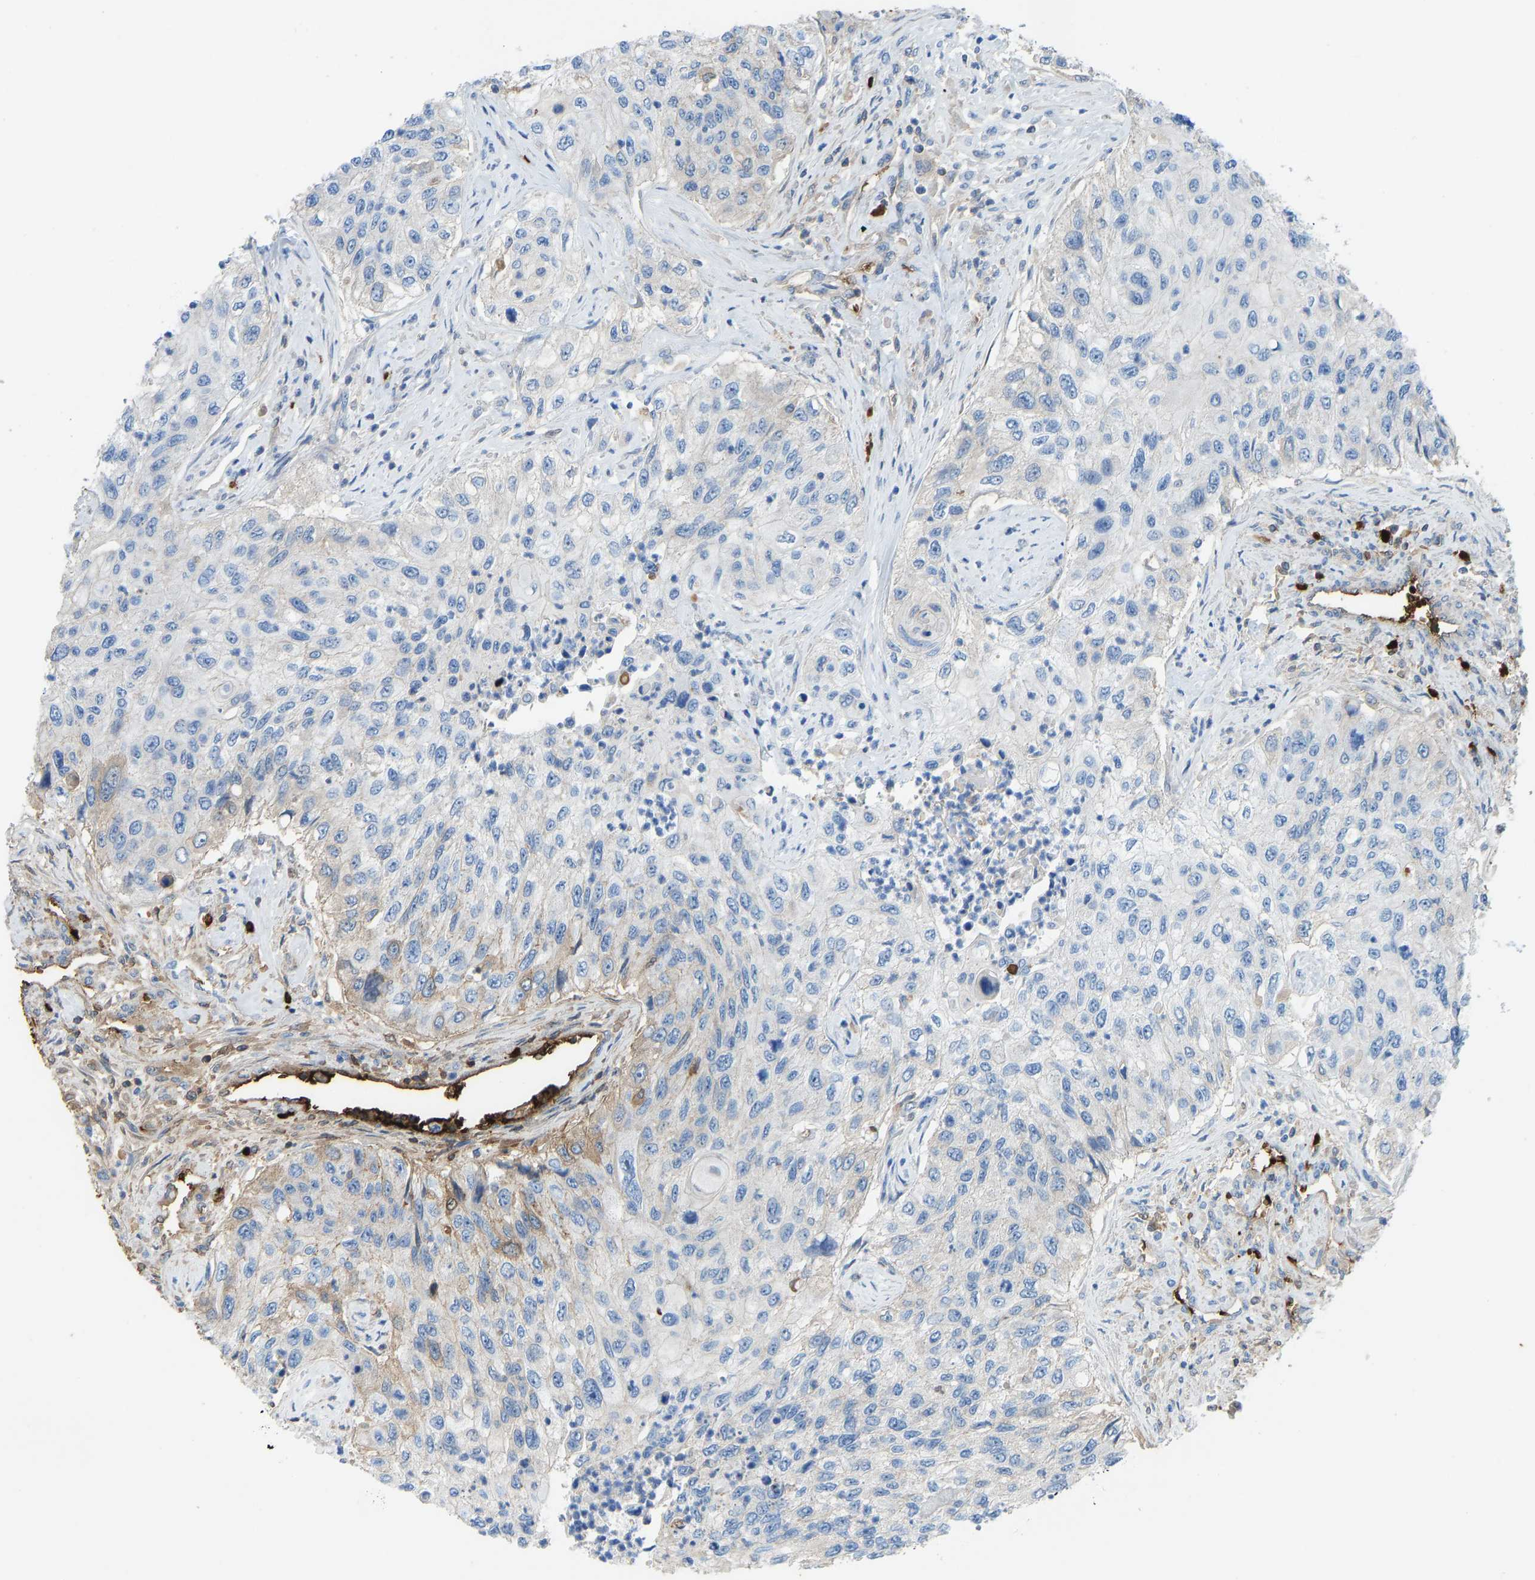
{"staining": {"intensity": "weak", "quantity": "<25%", "location": "cytoplasmic/membranous"}, "tissue": "urothelial cancer", "cell_type": "Tumor cells", "image_type": "cancer", "snomed": [{"axis": "morphology", "description": "Urothelial carcinoma, High grade"}, {"axis": "topography", "description": "Urinary bladder"}], "caption": "A histopathology image of urothelial carcinoma (high-grade) stained for a protein displays no brown staining in tumor cells.", "gene": "PIGS", "patient": {"sex": "female", "age": 60}}